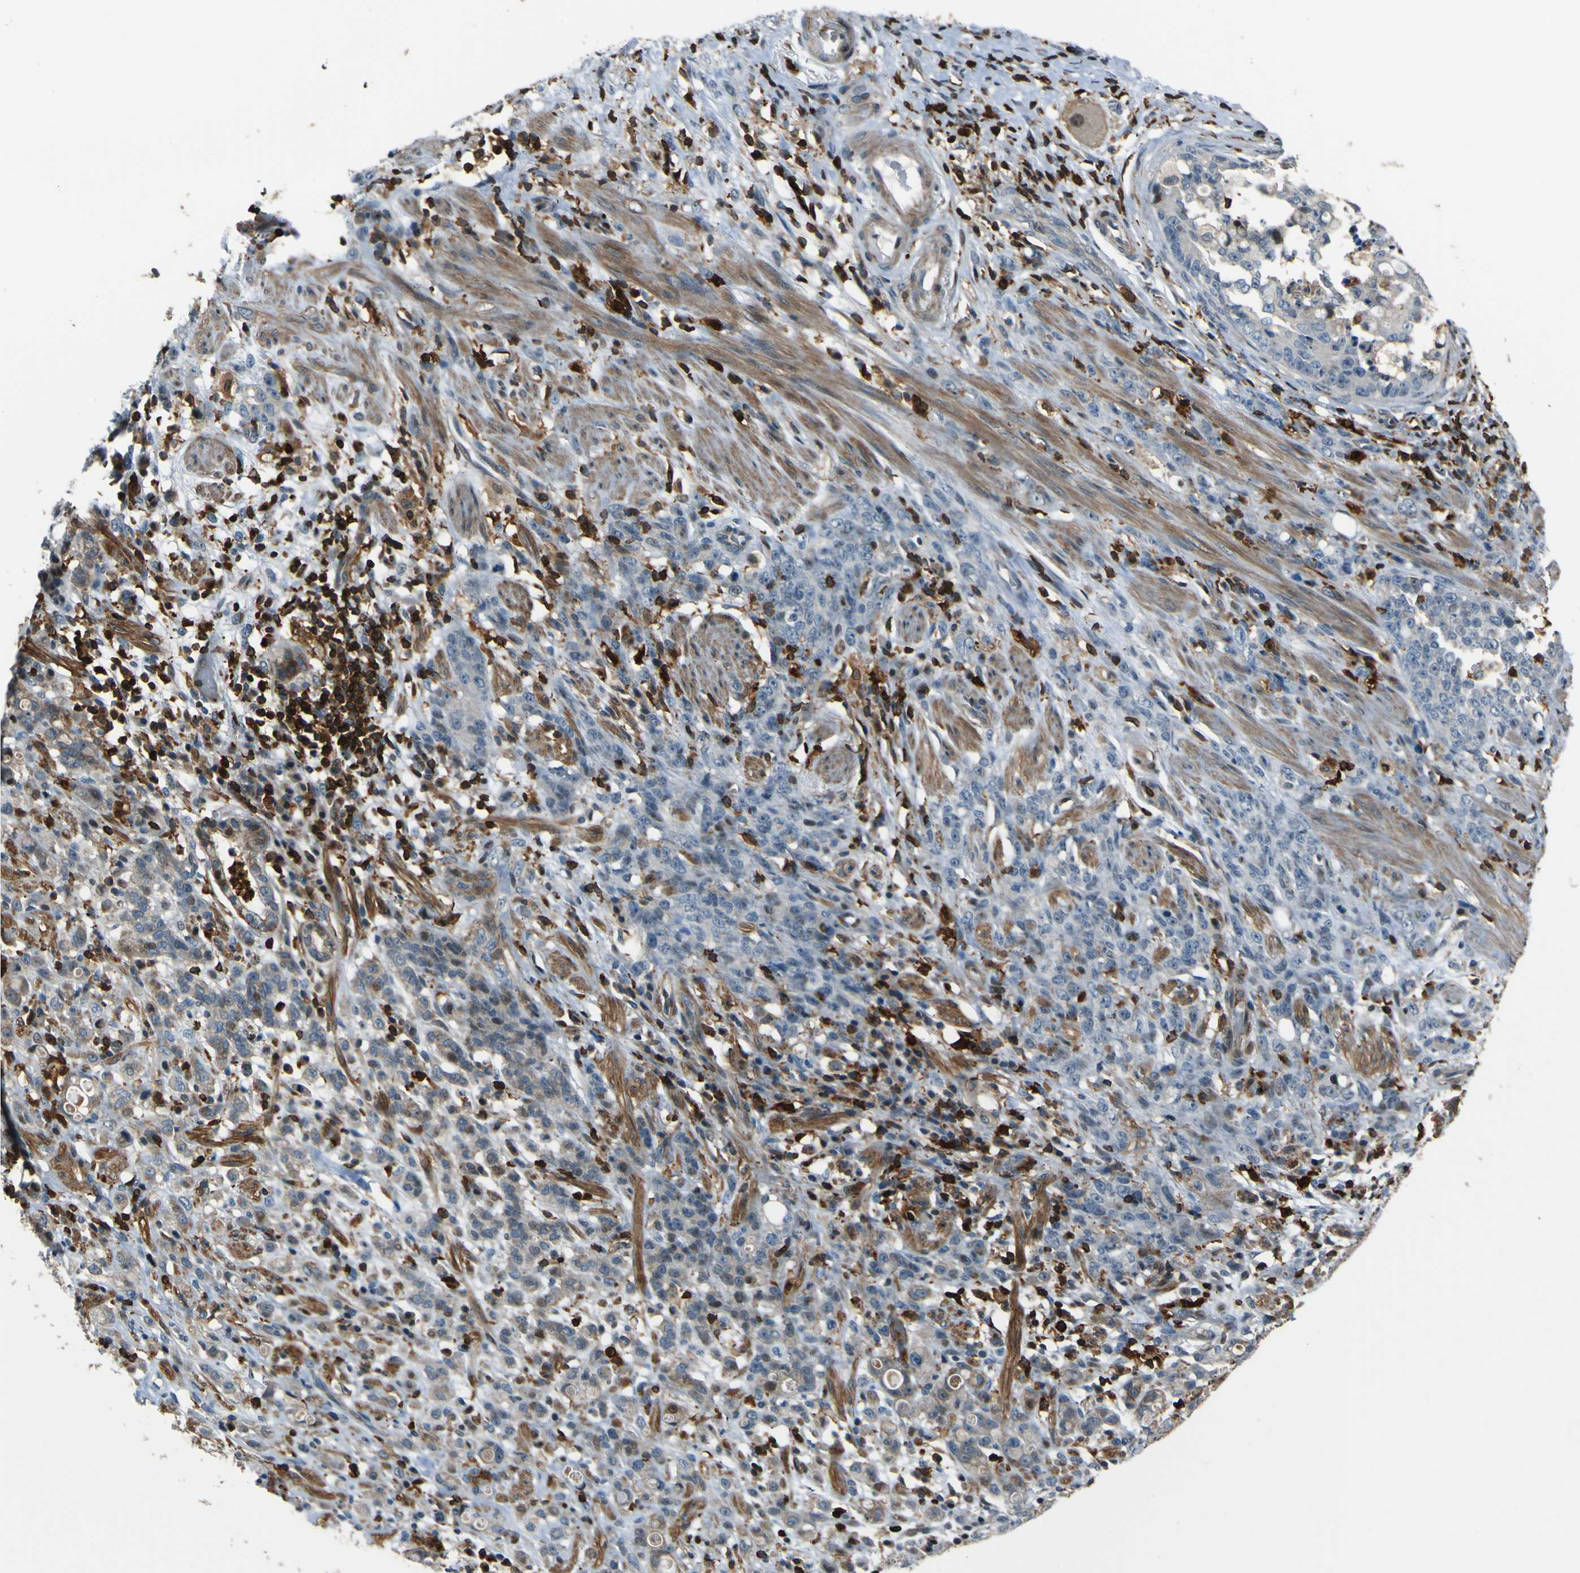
{"staining": {"intensity": "weak", "quantity": "<25%", "location": "cytoplasmic/membranous"}, "tissue": "stomach cancer", "cell_type": "Tumor cells", "image_type": "cancer", "snomed": [{"axis": "morphology", "description": "Adenocarcinoma, NOS"}, {"axis": "topography", "description": "Stomach, lower"}], "caption": "Tumor cells are negative for protein expression in human stomach cancer. (Brightfield microscopy of DAB immunohistochemistry (IHC) at high magnification).", "gene": "PCDHB5", "patient": {"sex": "male", "age": 88}}